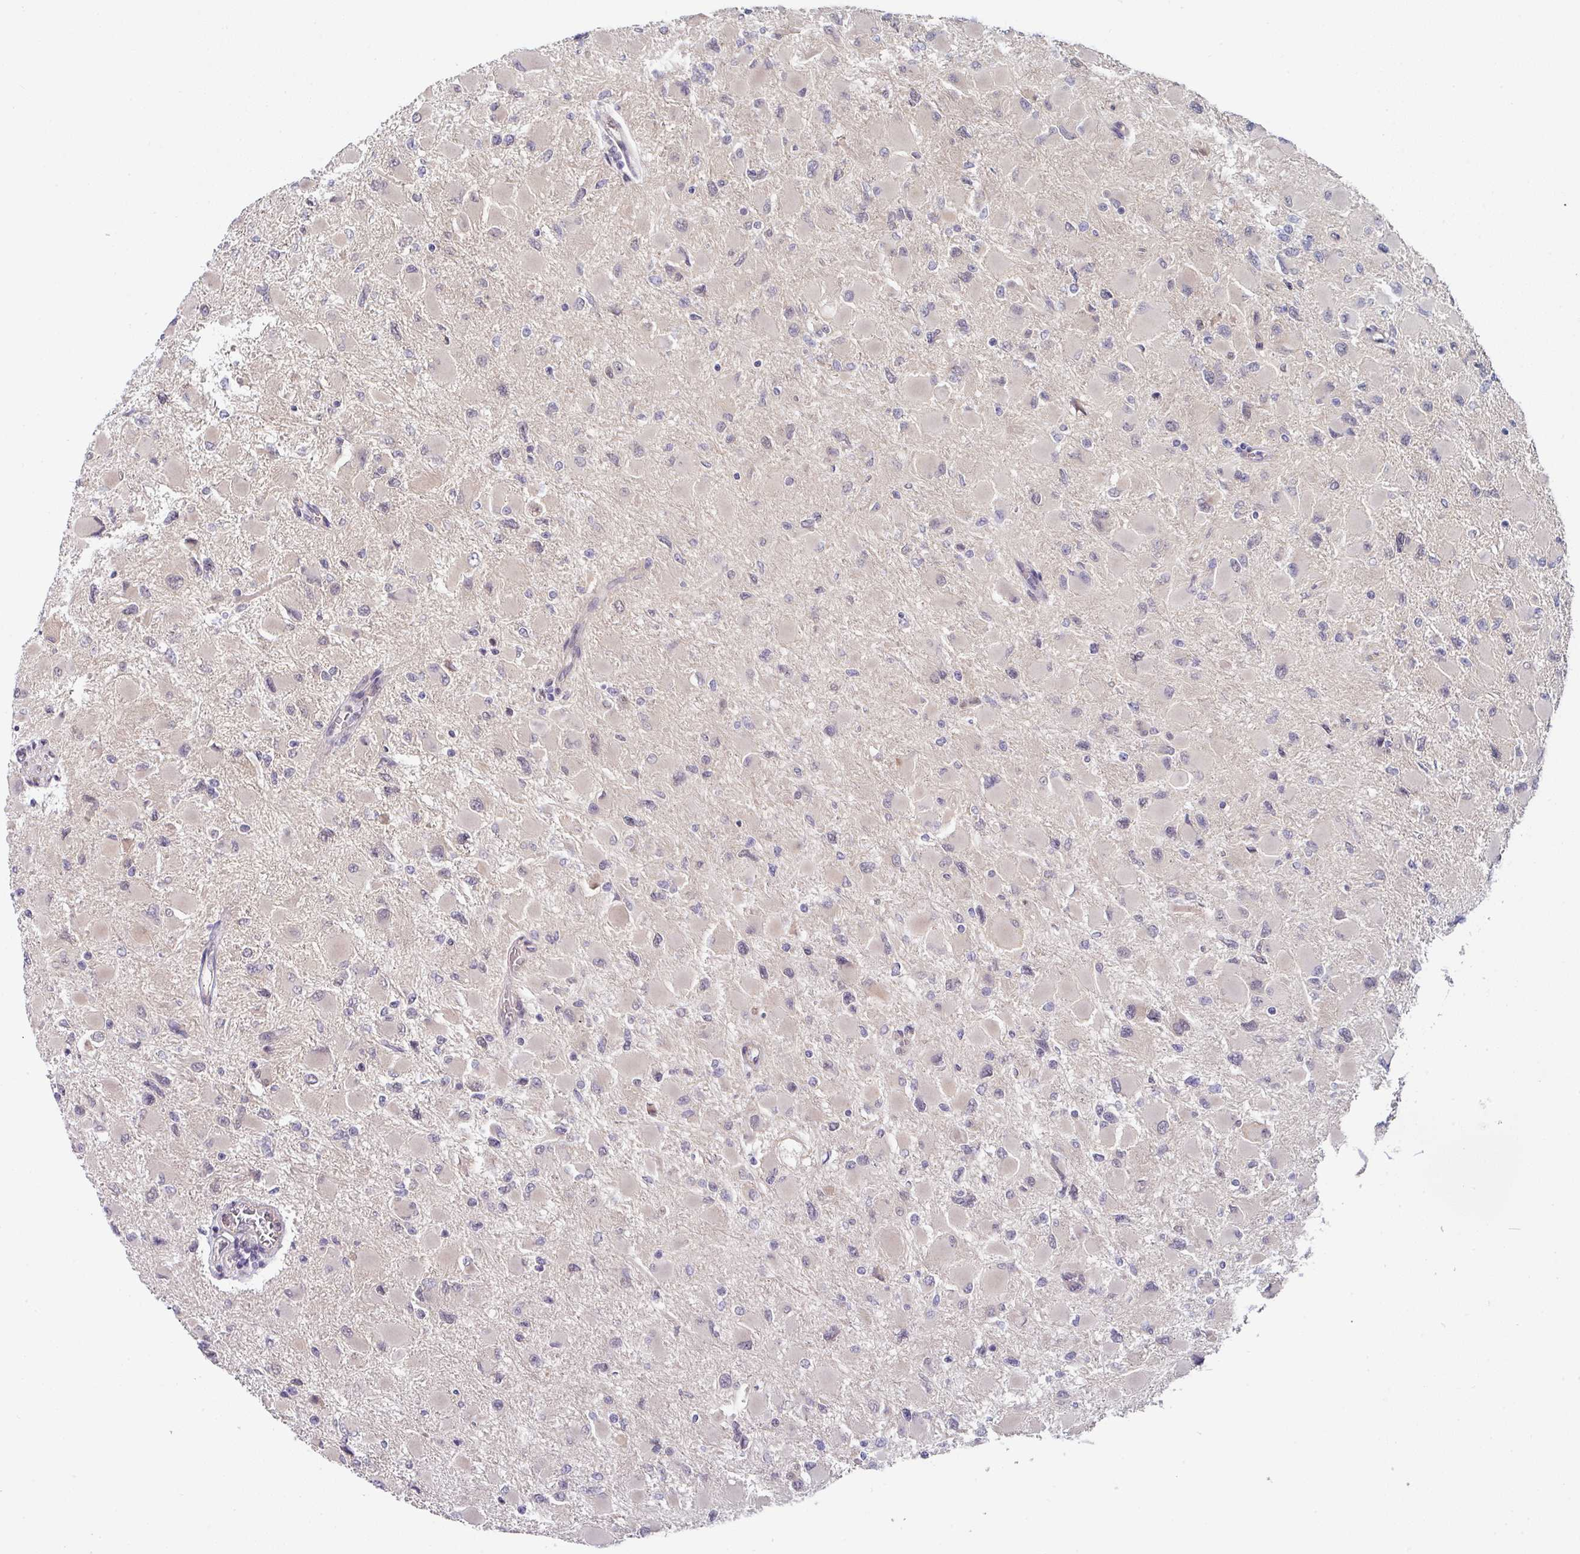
{"staining": {"intensity": "negative", "quantity": "none", "location": "none"}, "tissue": "glioma", "cell_type": "Tumor cells", "image_type": "cancer", "snomed": [{"axis": "morphology", "description": "Glioma, malignant, High grade"}, {"axis": "topography", "description": "Cerebral cortex"}], "caption": "This is an IHC image of malignant glioma (high-grade). There is no staining in tumor cells.", "gene": "TMED5", "patient": {"sex": "female", "age": 36}}